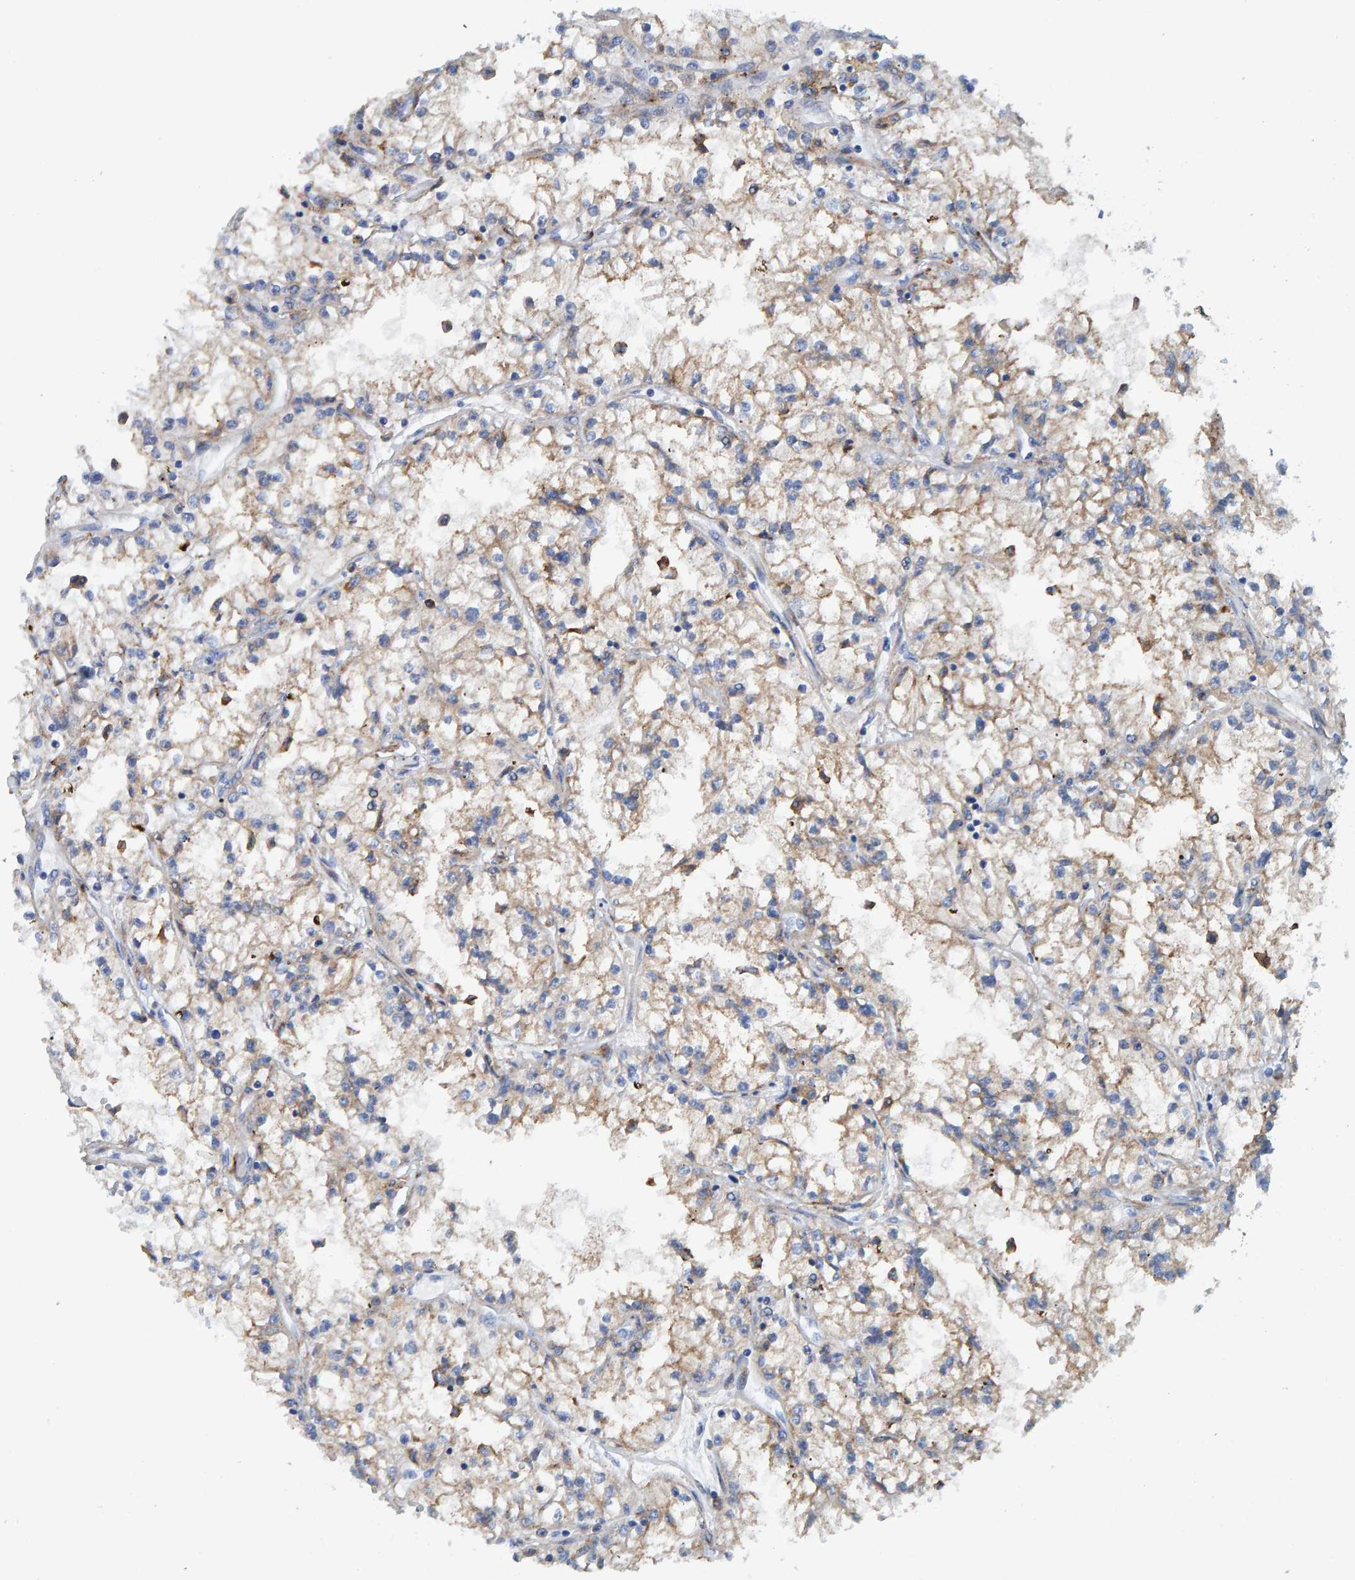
{"staining": {"intensity": "weak", "quantity": ">75%", "location": "cytoplasmic/membranous"}, "tissue": "renal cancer", "cell_type": "Tumor cells", "image_type": "cancer", "snomed": [{"axis": "morphology", "description": "Adenocarcinoma, NOS"}, {"axis": "topography", "description": "Kidney"}], "caption": "Immunohistochemistry (DAB (3,3'-diaminobenzidine)) staining of human renal adenocarcinoma demonstrates weak cytoplasmic/membranous protein expression in about >75% of tumor cells.", "gene": "LRP1", "patient": {"sex": "male", "age": 56}}